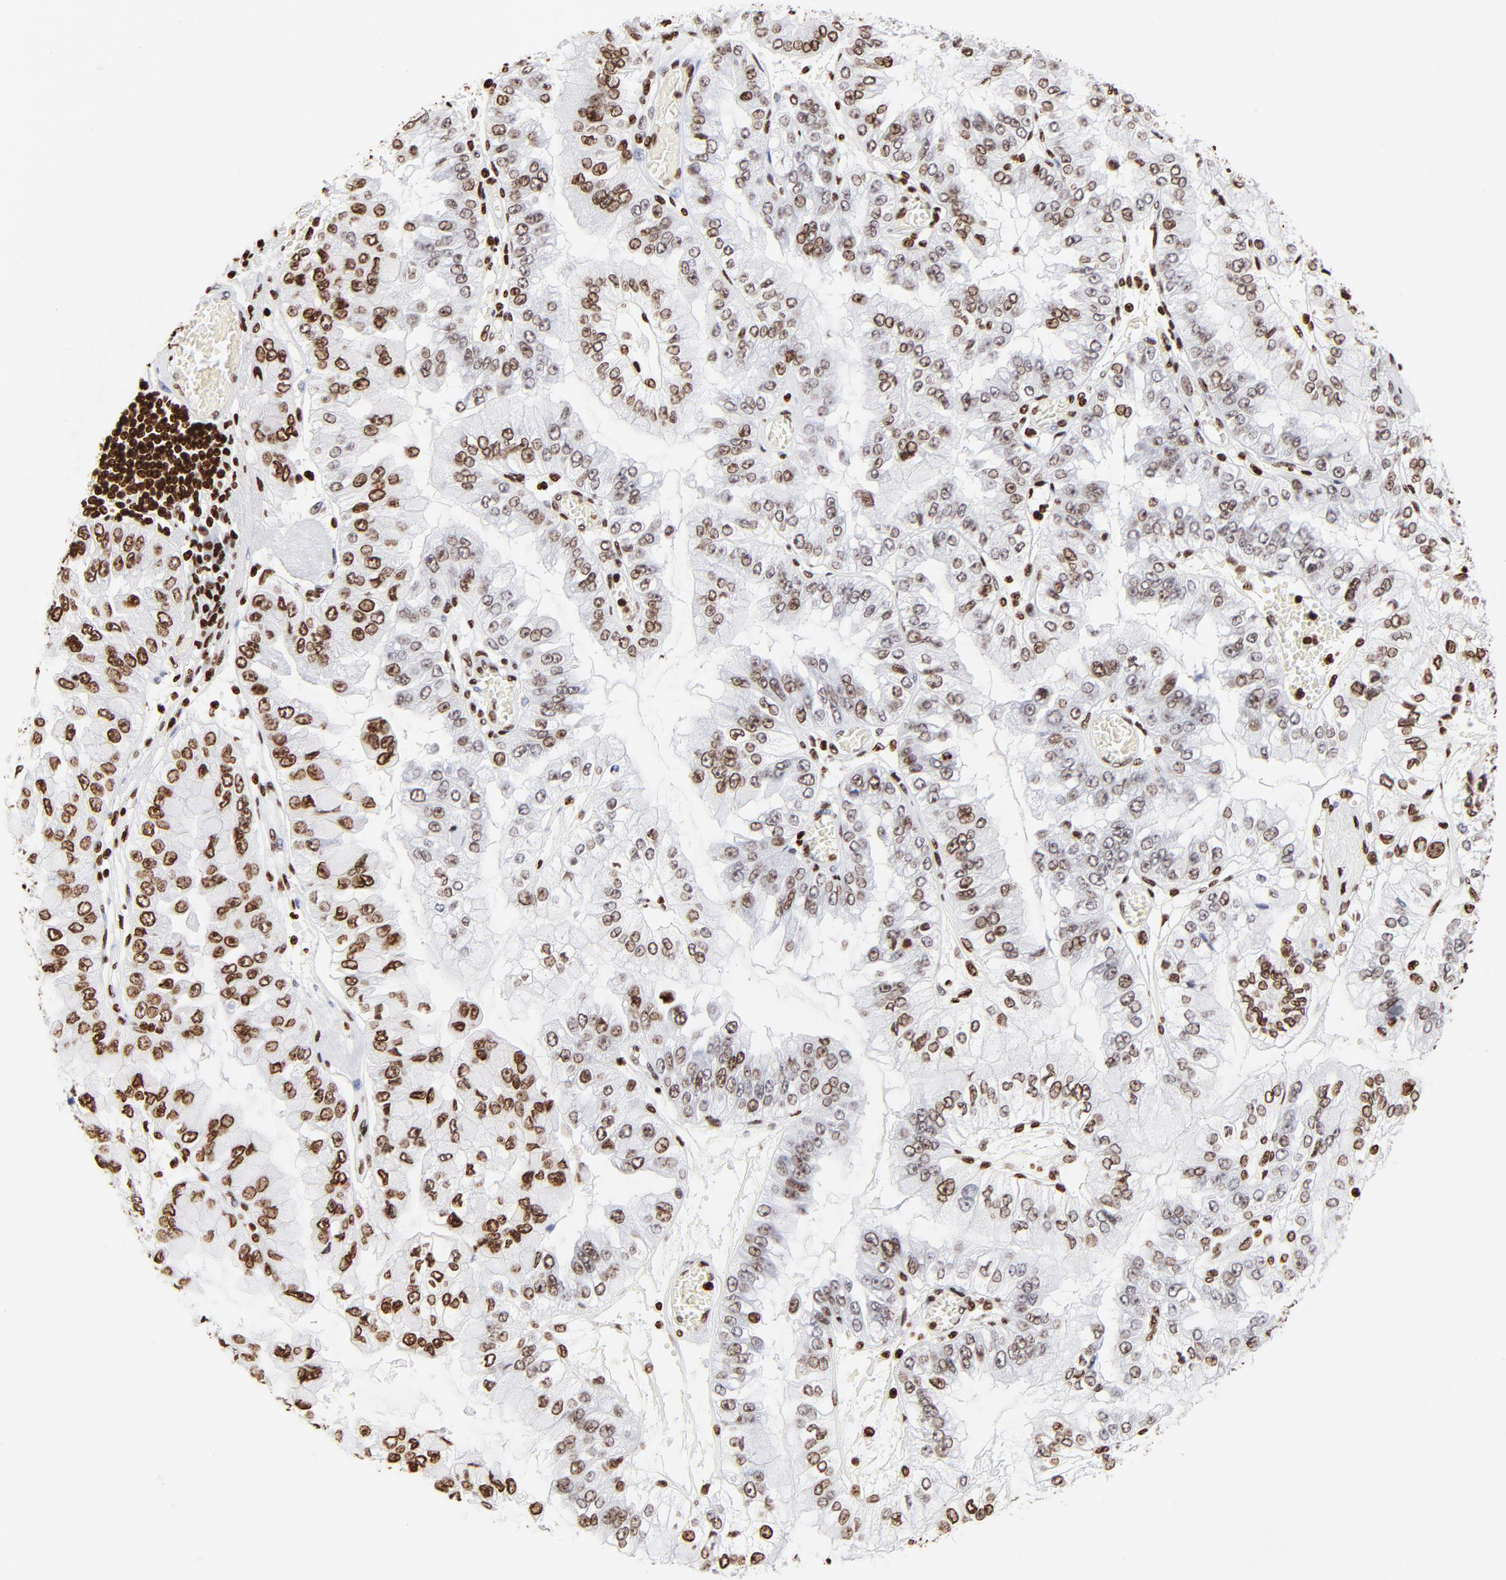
{"staining": {"intensity": "strong", "quantity": ">75%", "location": "nuclear"}, "tissue": "liver cancer", "cell_type": "Tumor cells", "image_type": "cancer", "snomed": [{"axis": "morphology", "description": "Cholangiocarcinoma"}, {"axis": "topography", "description": "Liver"}], "caption": "Immunohistochemical staining of cholangiocarcinoma (liver) shows strong nuclear protein positivity in approximately >75% of tumor cells.", "gene": "FBH1", "patient": {"sex": "female", "age": 79}}